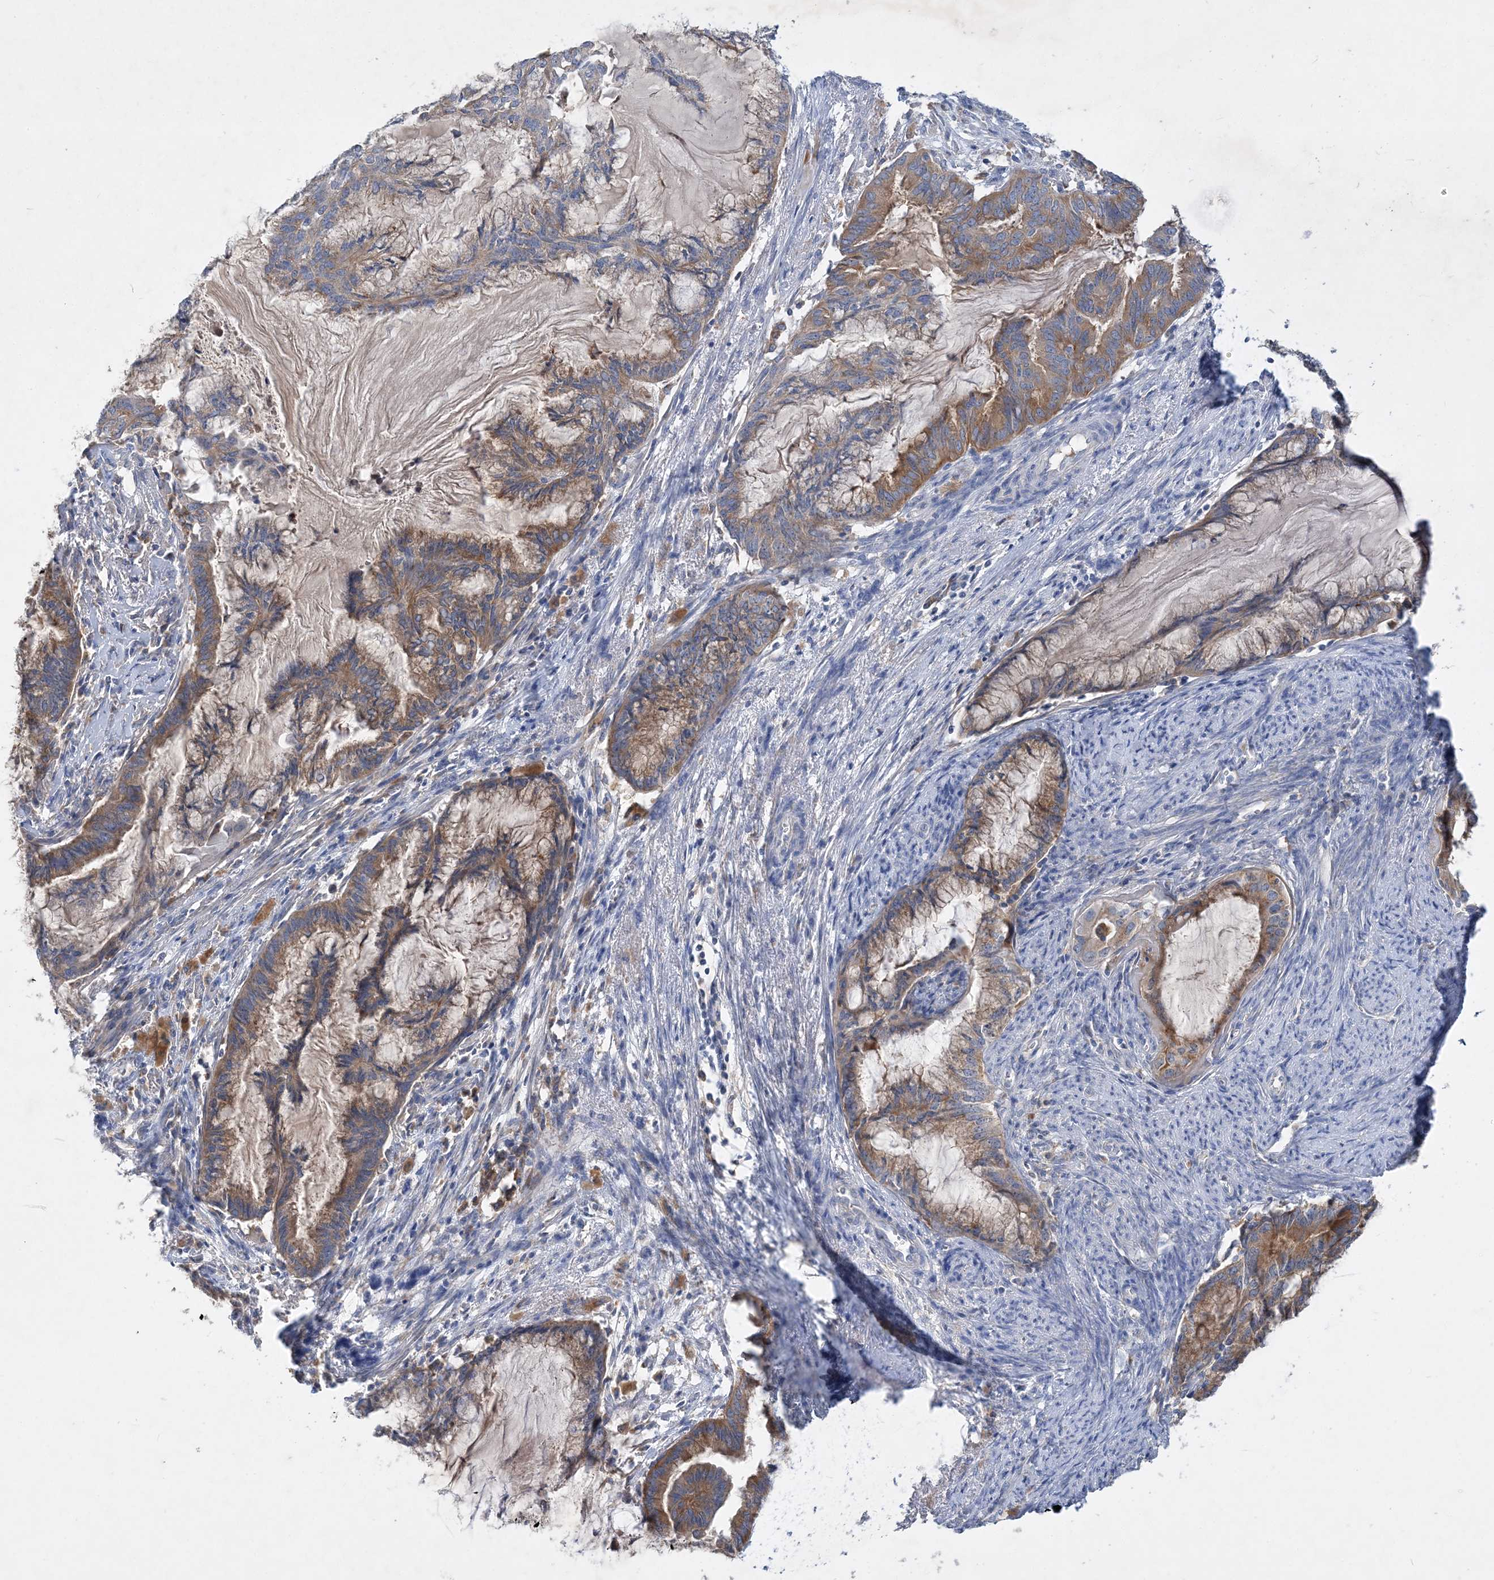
{"staining": {"intensity": "moderate", "quantity": ">75%", "location": "cytoplasmic/membranous"}, "tissue": "endometrial cancer", "cell_type": "Tumor cells", "image_type": "cancer", "snomed": [{"axis": "morphology", "description": "Adenocarcinoma, NOS"}, {"axis": "topography", "description": "Endometrium"}], "caption": "Tumor cells display moderate cytoplasmic/membranous staining in about >75% of cells in adenocarcinoma (endometrial).", "gene": "GRINA", "patient": {"sex": "female", "age": 86}}